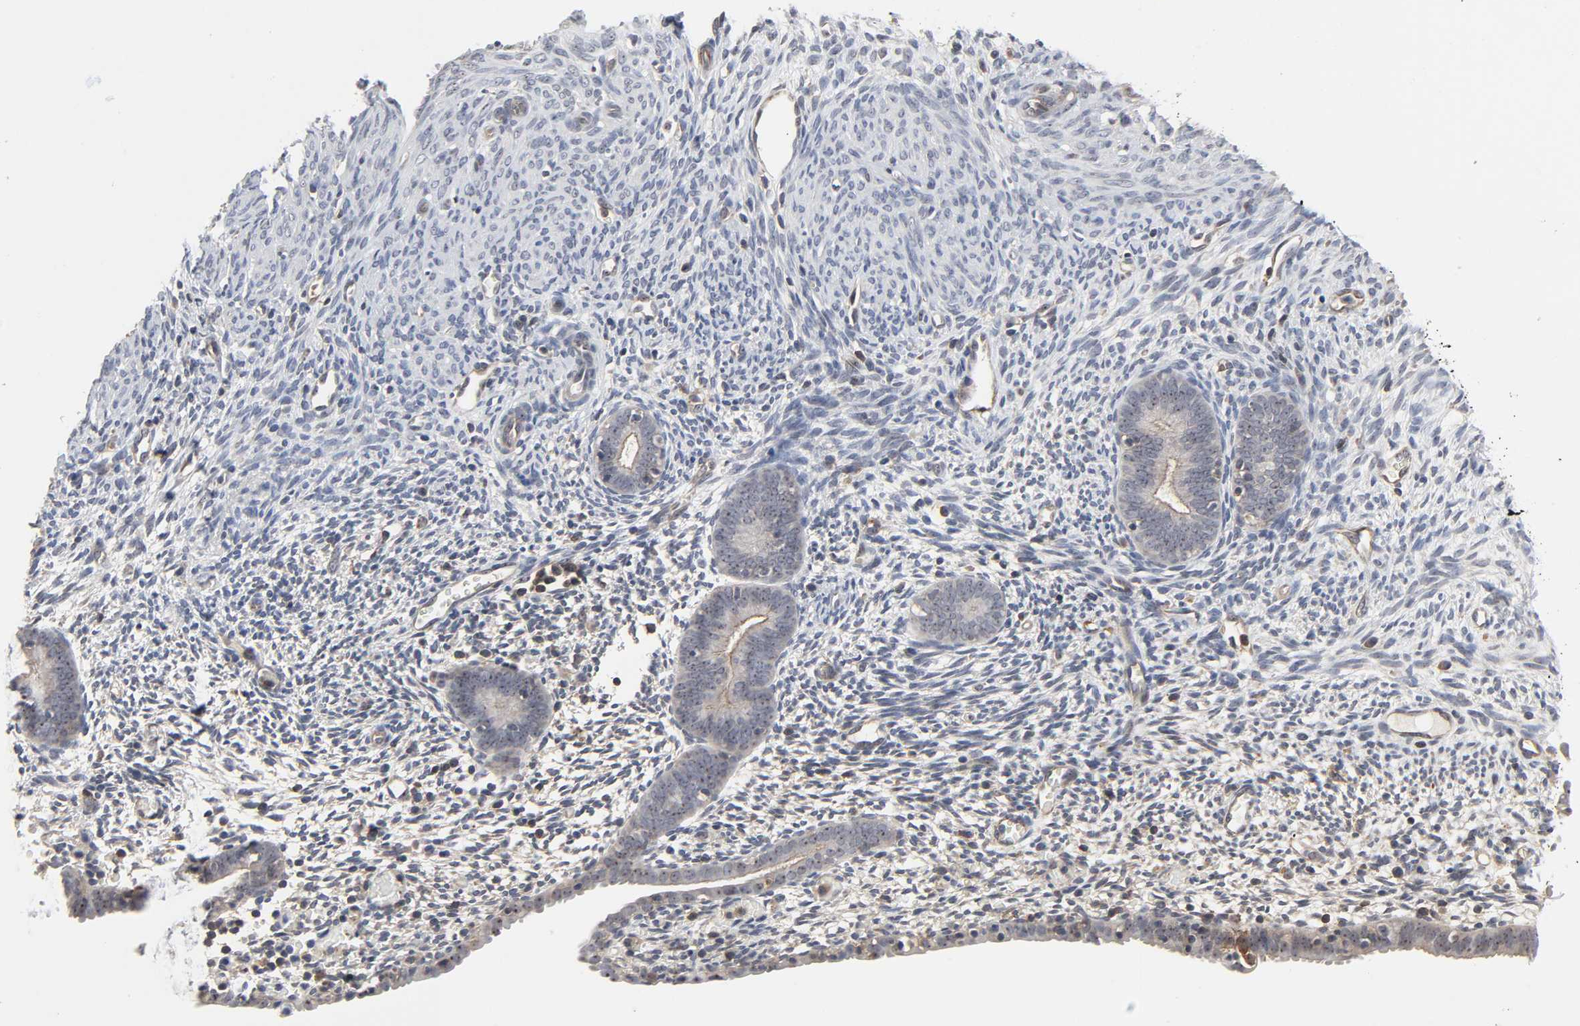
{"staining": {"intensity": "weak", "quantity": "<25%", "location": "cytoplasmic/membranous,nuclear"}, "tissue": "endometrium", "cell_type": "Cells in endometrial stroma", "image_type": "normal", "snomed": [{"axis": "morphology", "description": "Normal tissue, NOS"}, {"axis": "morphology", "description": "Atrophy, NOS"}, {"axis": "topography", "description": "Uterus"}, {"axis": "topography", "description": "Endometrium"}], "caption": "The micrograph displays no staining of cells in endometrial stroma in benign endometrium.", "gene": "DDX10", "patient": {"sex": "female", "age": 68}}